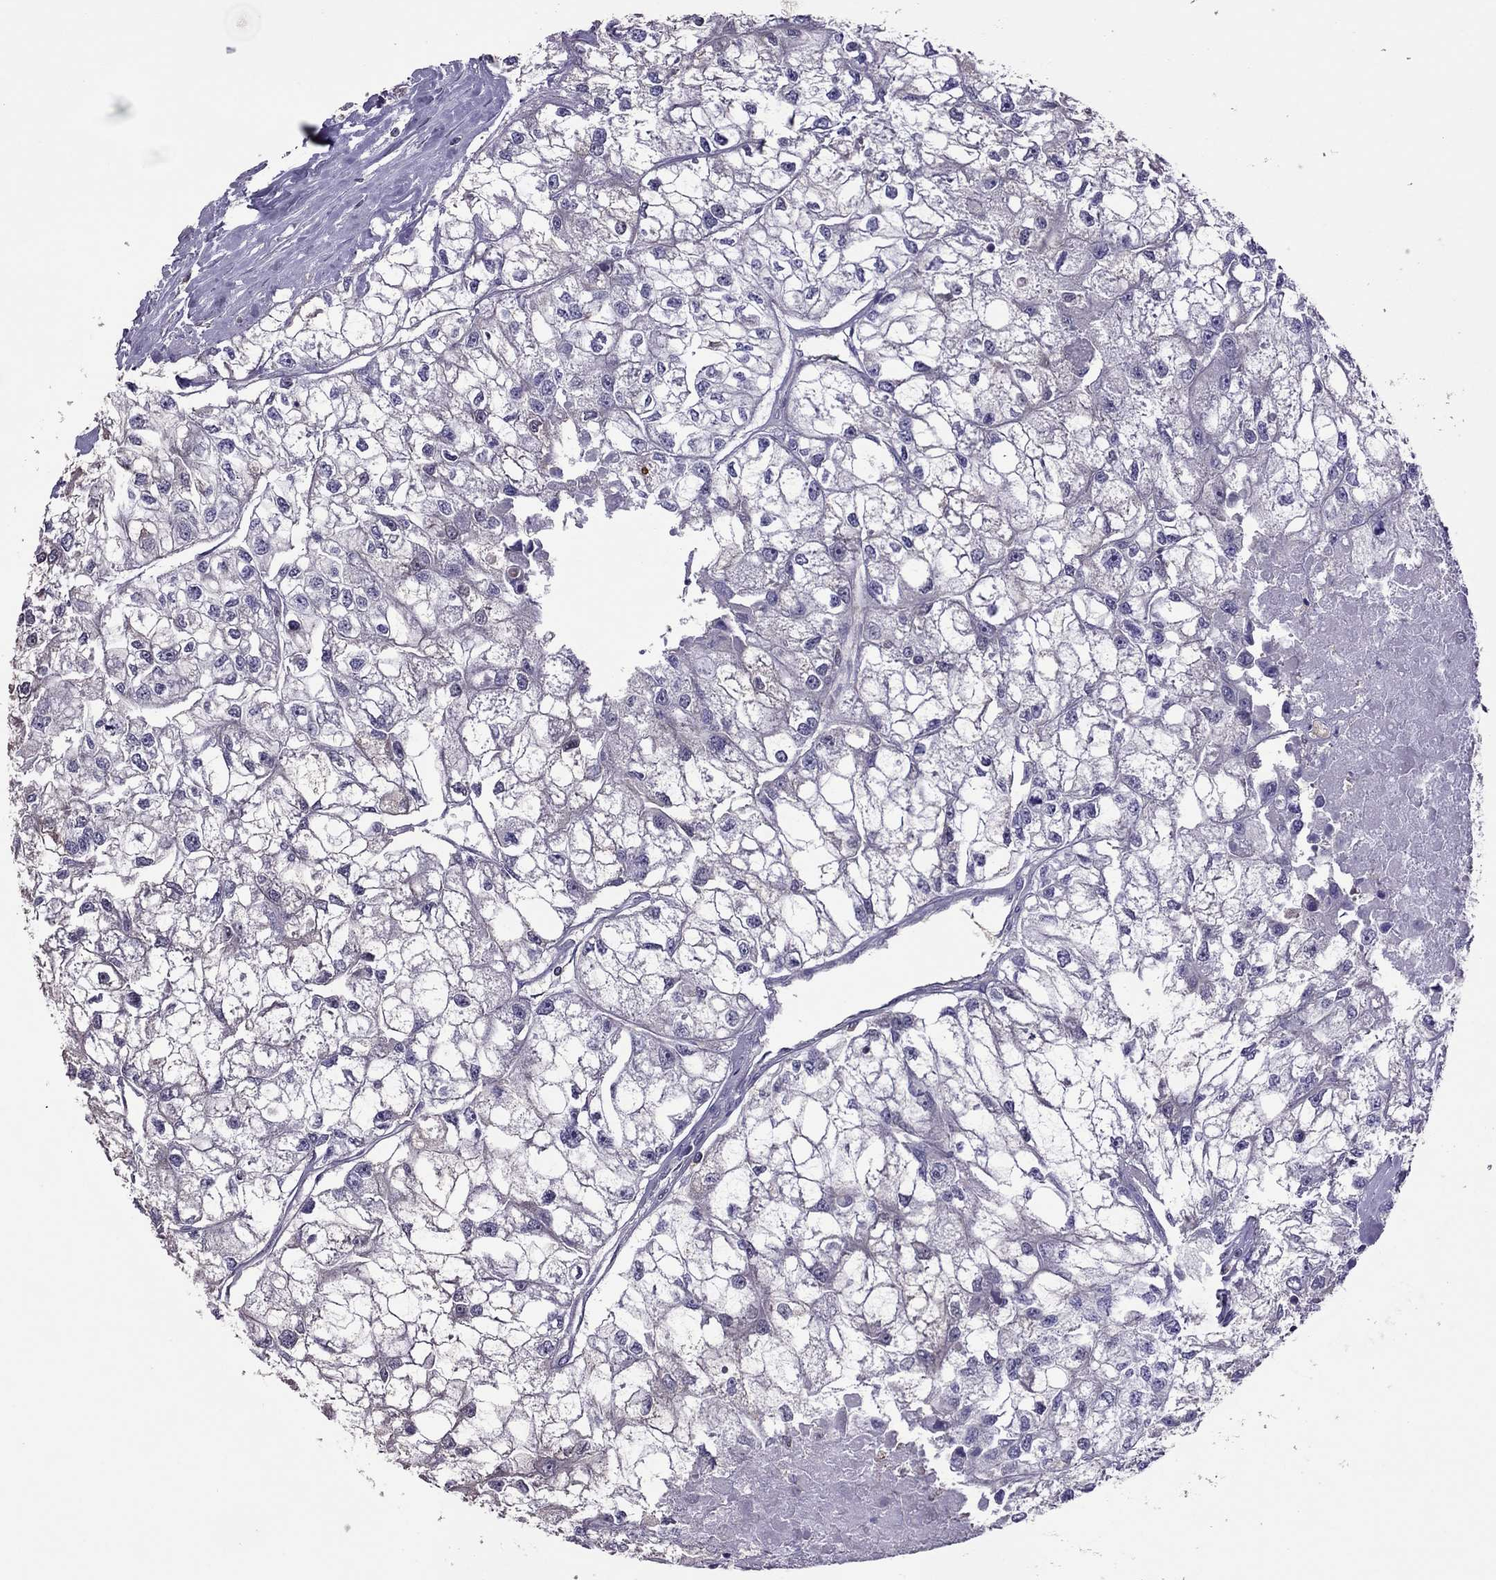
{"staining": {"intensity": "negative", "quantity": "none", "location": "none"}, "tissue": "renal cancer", "cell_type": "Tumor cells", "image_type": "cancer", "snomed": [{"axis": "morphology", "description": "Adenocarcinoma, NOS"}, {"axis": "topography", "description": "Kidney"}], "caption": "Immunohistochemistry photomicrograph of neoplastic tissue: renal adenocarcinoma stained with DAB displays no significant protein expression in tumor cells. (DAB immunohistochemistry (IHC), high magnification).", "gene": "TEX22", "patient": {"sex": "male", "age": 56}}